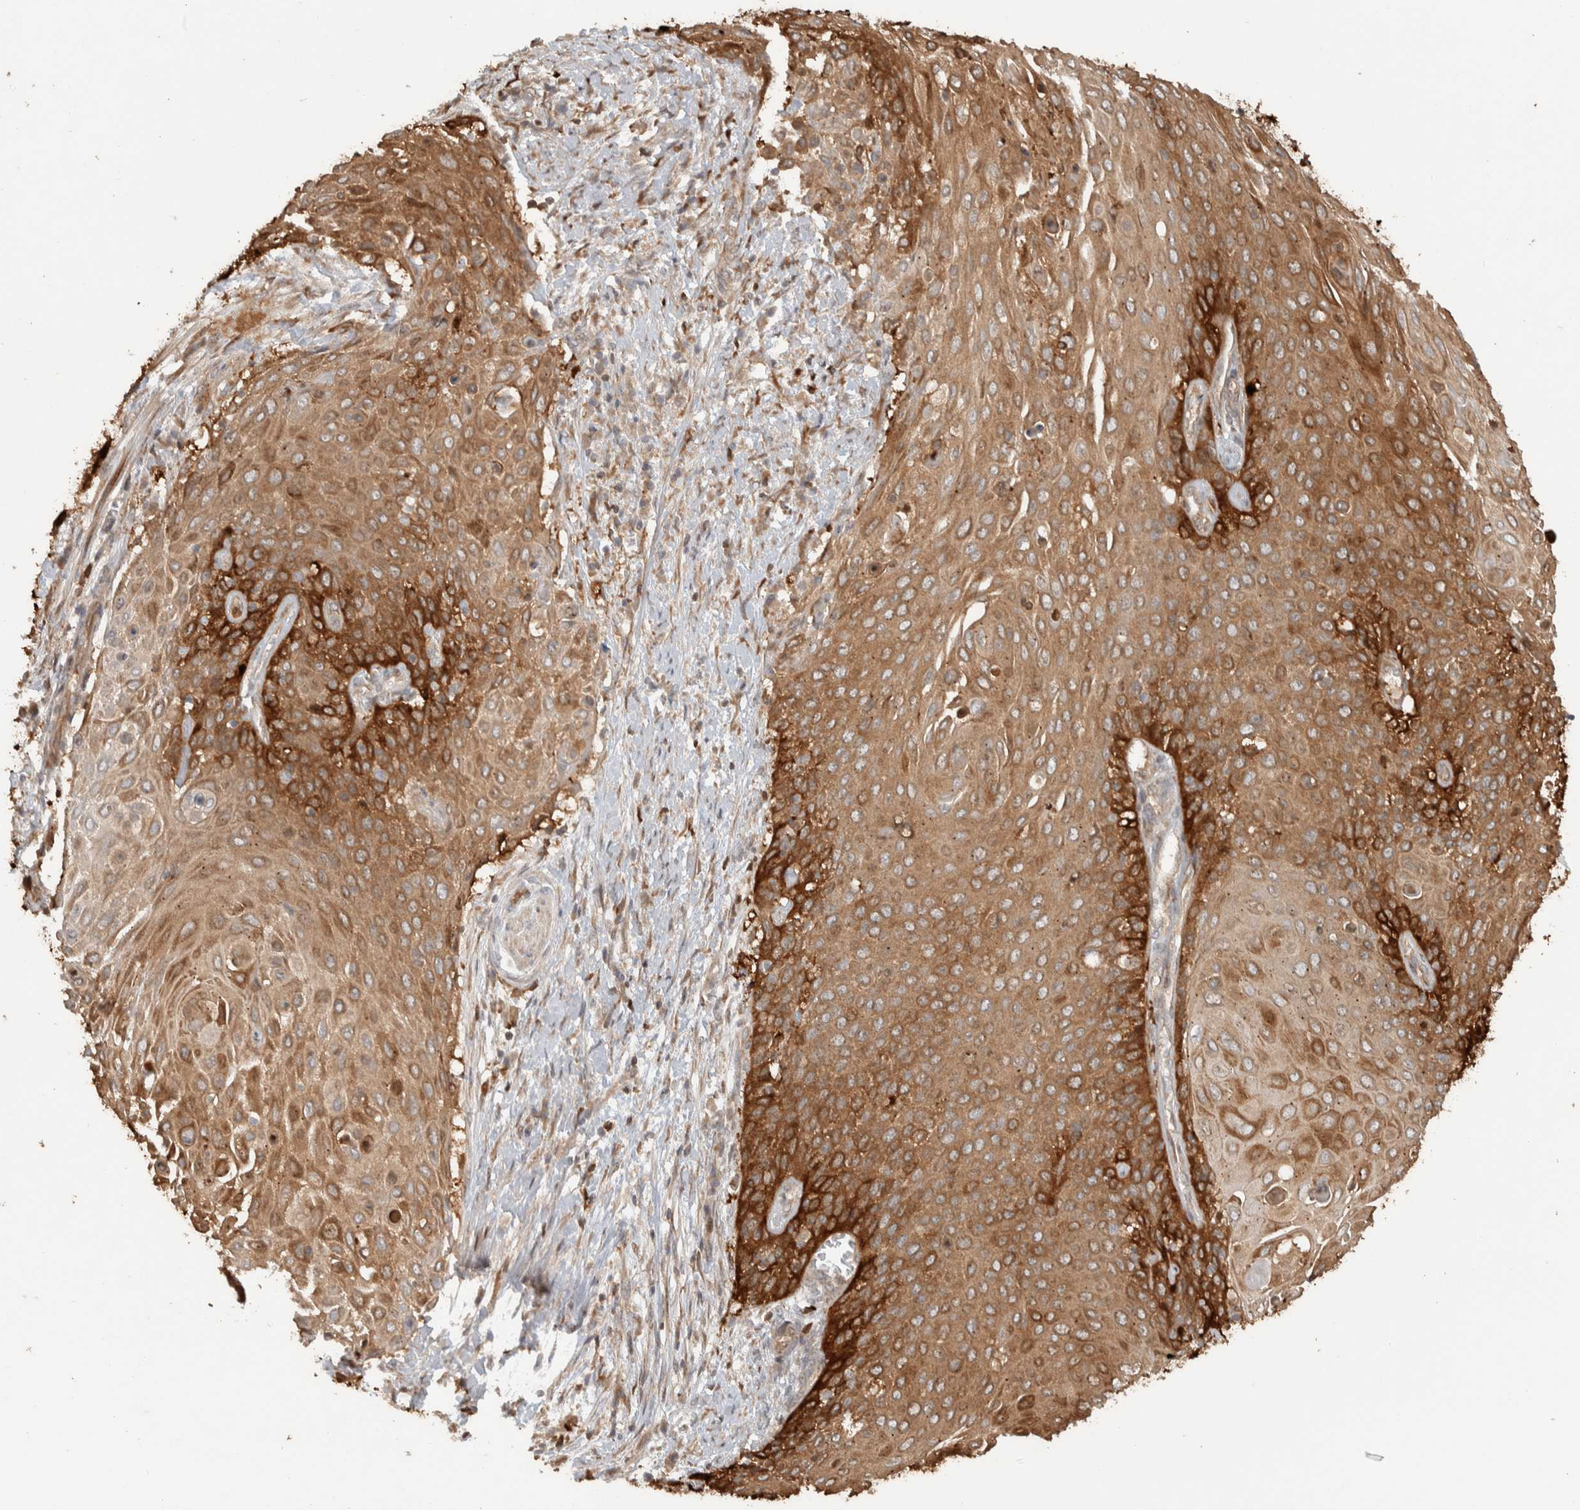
{"staining": {"intensity": "moderate", "quantity": ">75%", "location": "cytoplasmic/membranous"}, "tissue": "cervical cancer", "cell_type": "Tumor cells", "image_type": "cancer", "snomed": [{"axis": "morphology", "description": "Squamous cell carcinoma, NOS"}, {"axis": "topography", "description": "Cervix"}], "caption": "Immunohistochemistry (DAB (3,3'-diaminobenzidine)) staining of human cervical squamous cell carcinoma exhibits moderate cytoplasmic/membranous protein positivity in about >75% of tumor cells.", "gene": "CNTROB", "patient": {"sex": "female", "age": 39}}